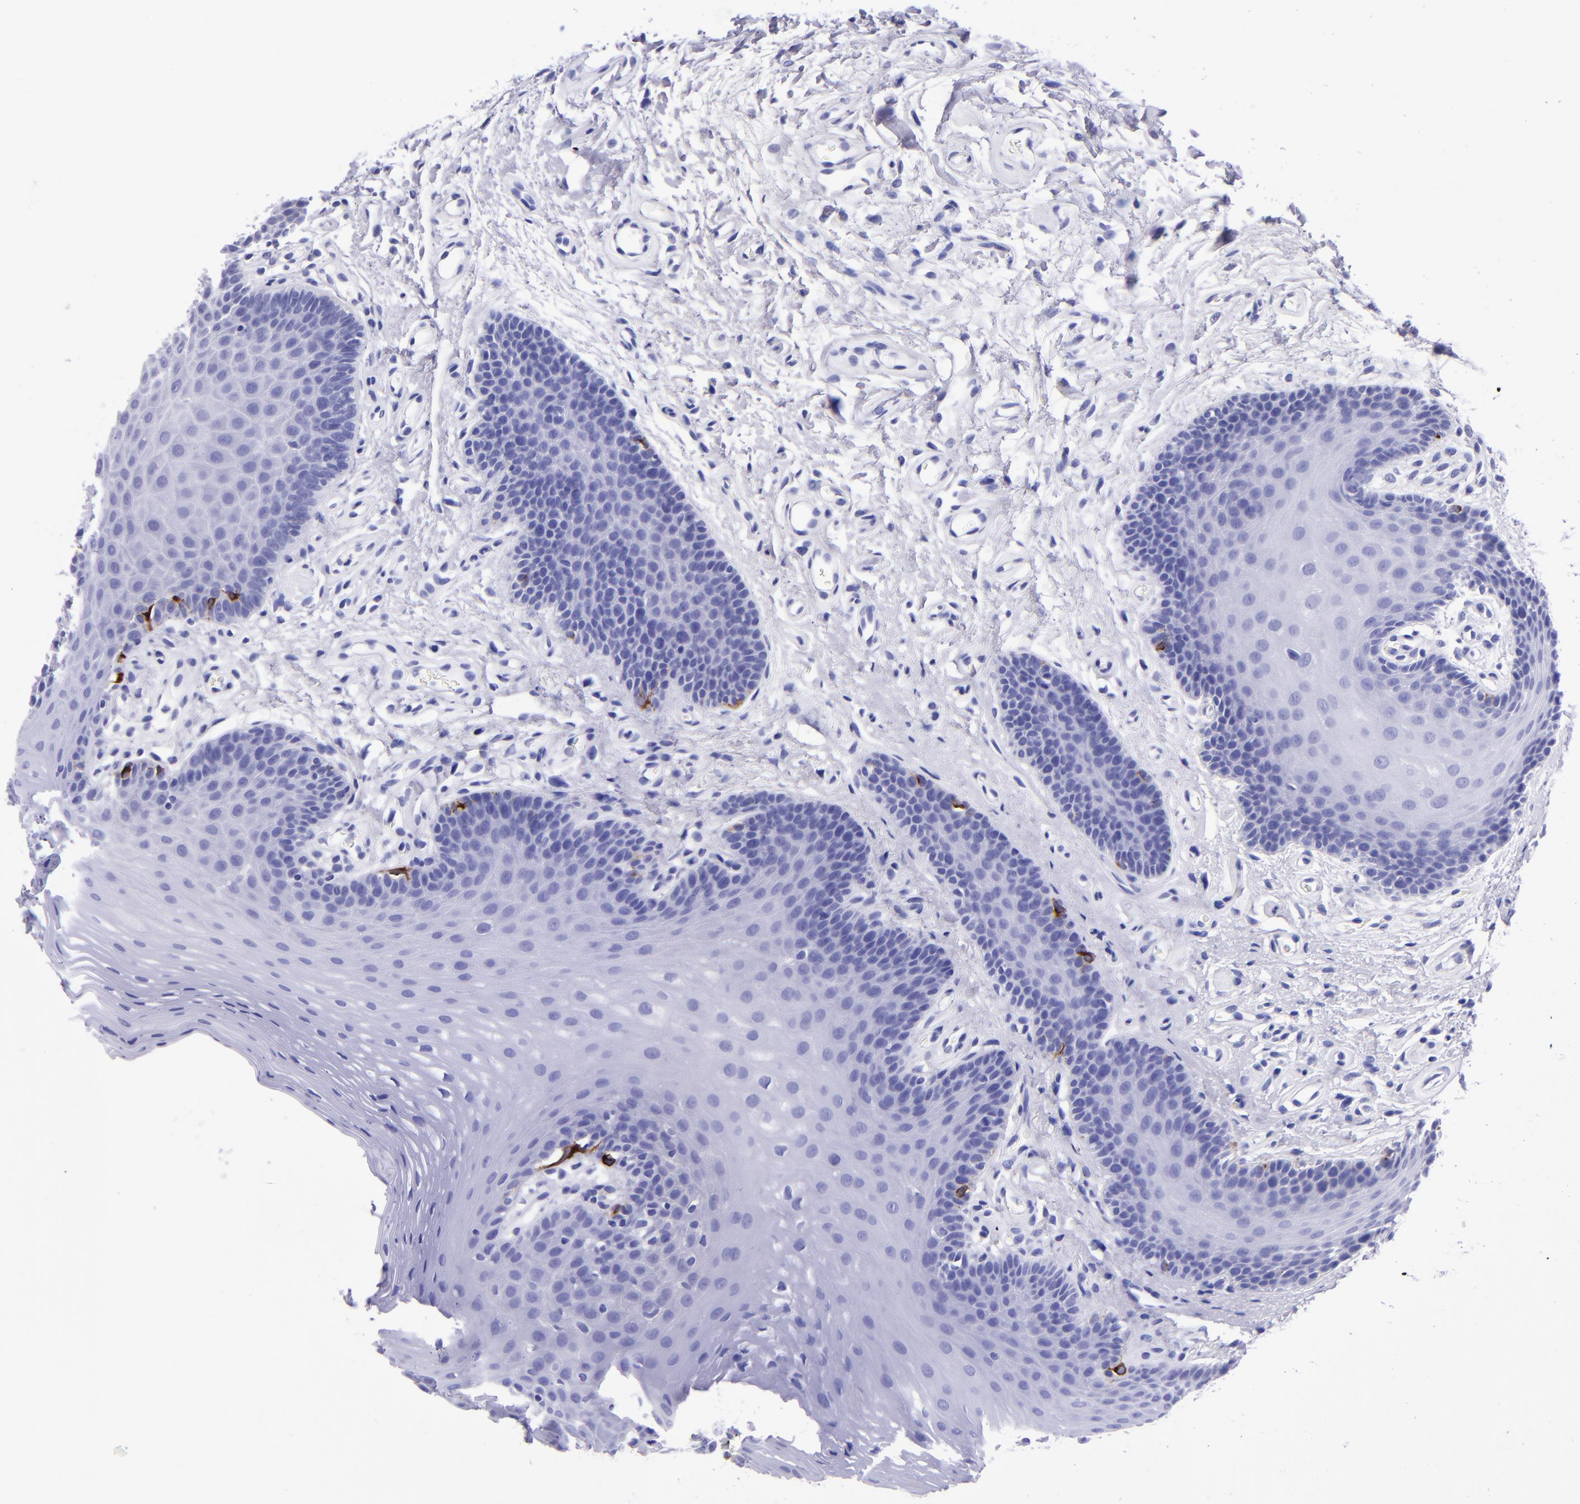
{"staining": {"intensity": "negative", "quantity": "none", "location": "none"}, "tissue": "oral mucosa", "cell_type": "Squamous epithelial cells", "image_type": "normal", "snomed": [{"axis": "morphology", "description": "Normal tissue, NOS"}, {"axis": "topography", "description": "Oral tissue"}], "caption": "There is no significant staining in squamous epithelial cells of oral mucosa.", "gene": "TYRP1", "patient": {"sex": "male", "age": 62}}